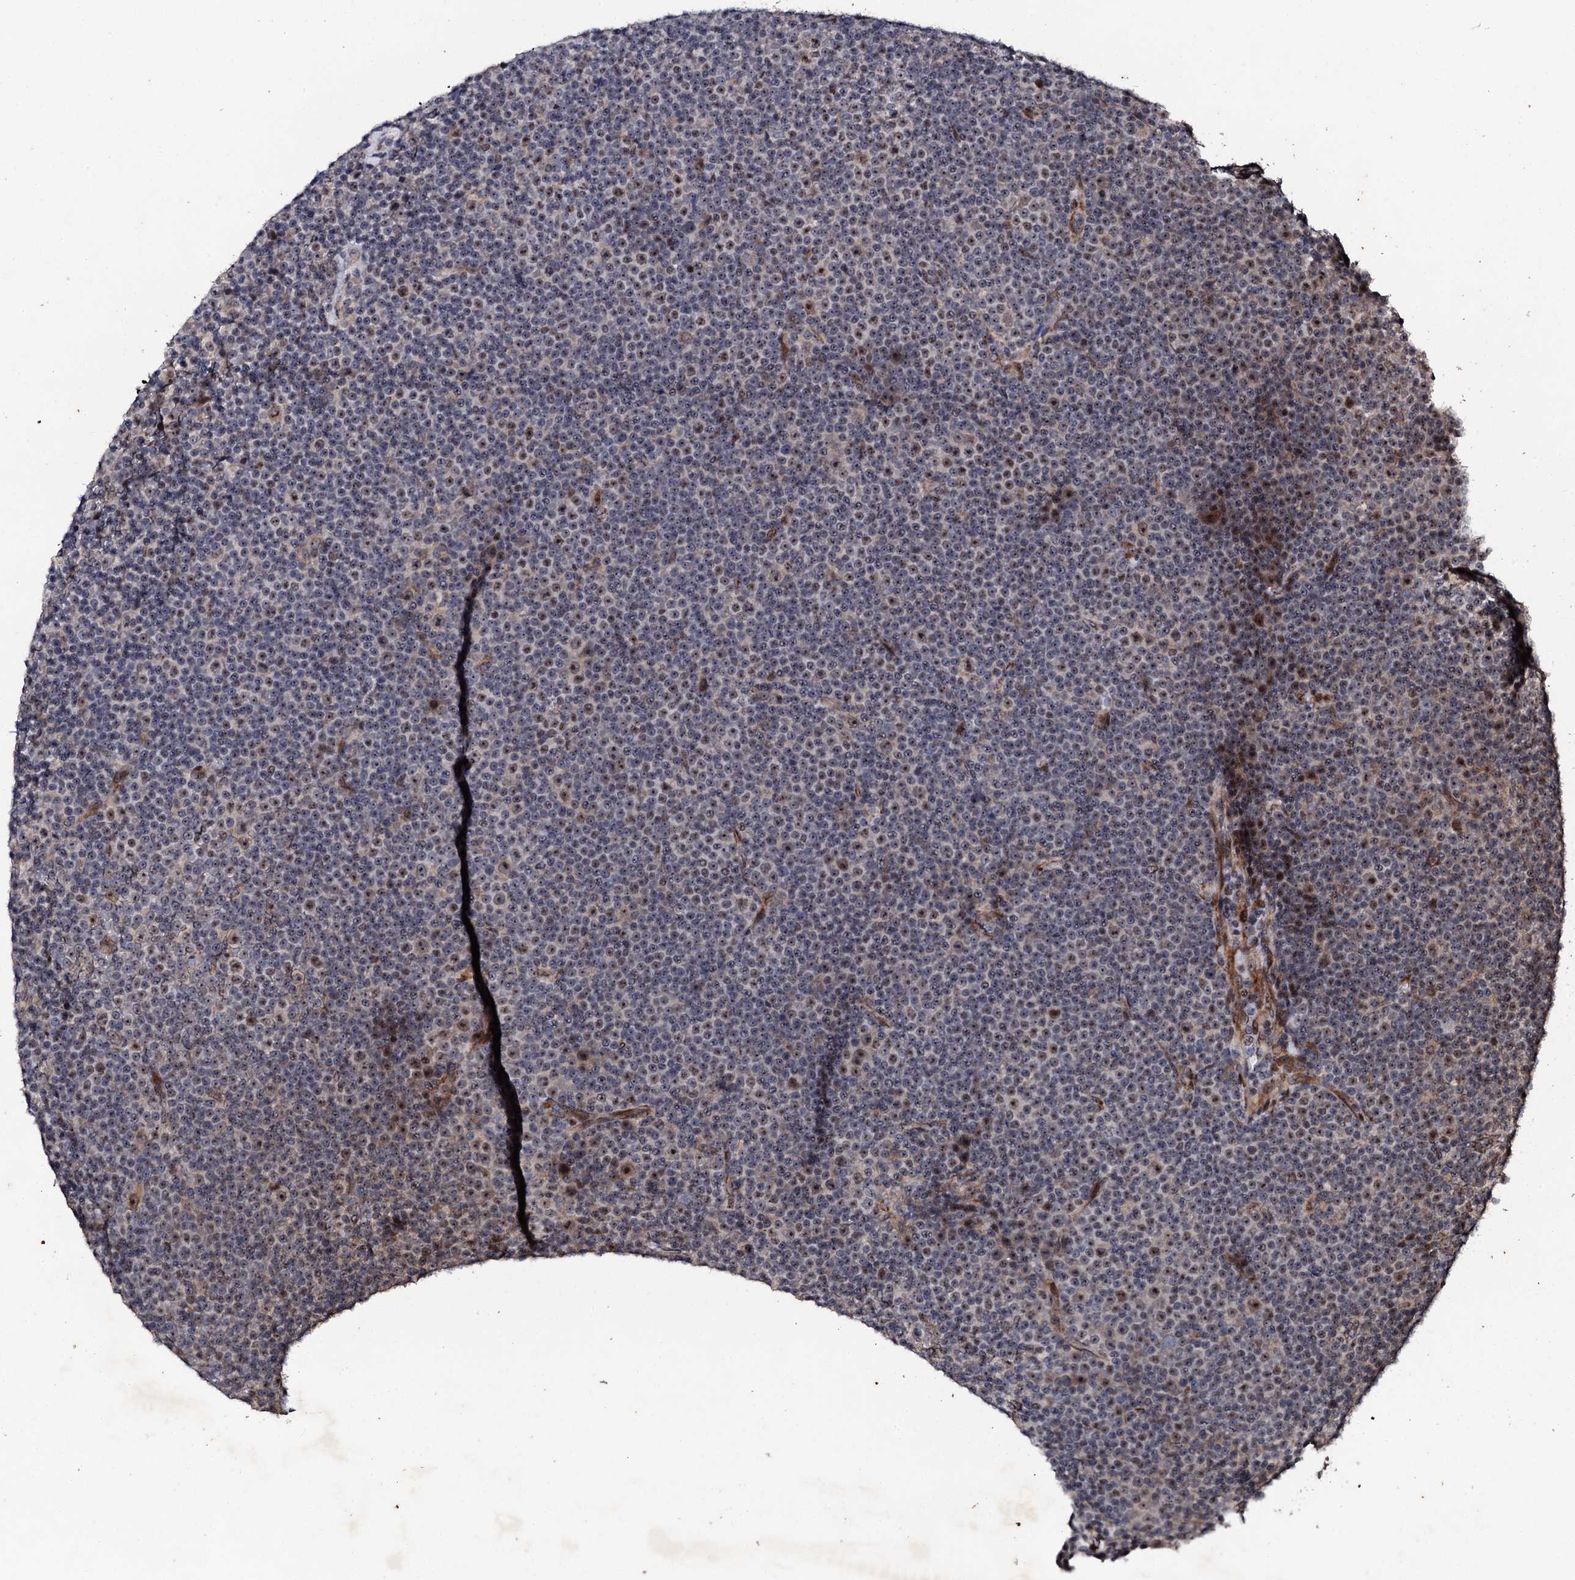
{"staining": {"intensity": "moderate", "quantity": "25%-75%", "location": "nuclear"}, "tissue": "lymphoma", "cell_type": "Tumor cells", "image_type": "cancer", "snomed": [{"axis": "morphology", "description": "Malignant lymphoma, non-Hodgkin's type, Low grade"}, {"axis": "topography", "description": "Lymph node"}], "caption": "Human malignant lymphoma, non-Hodgkin's type (low-grade) stained with a brown dye demonstrates moderate nuclear positive expression in about 25%-75% of tumor cells.", "gene": "FAM111A", "patient": {"sex": "female", "age": 67}}